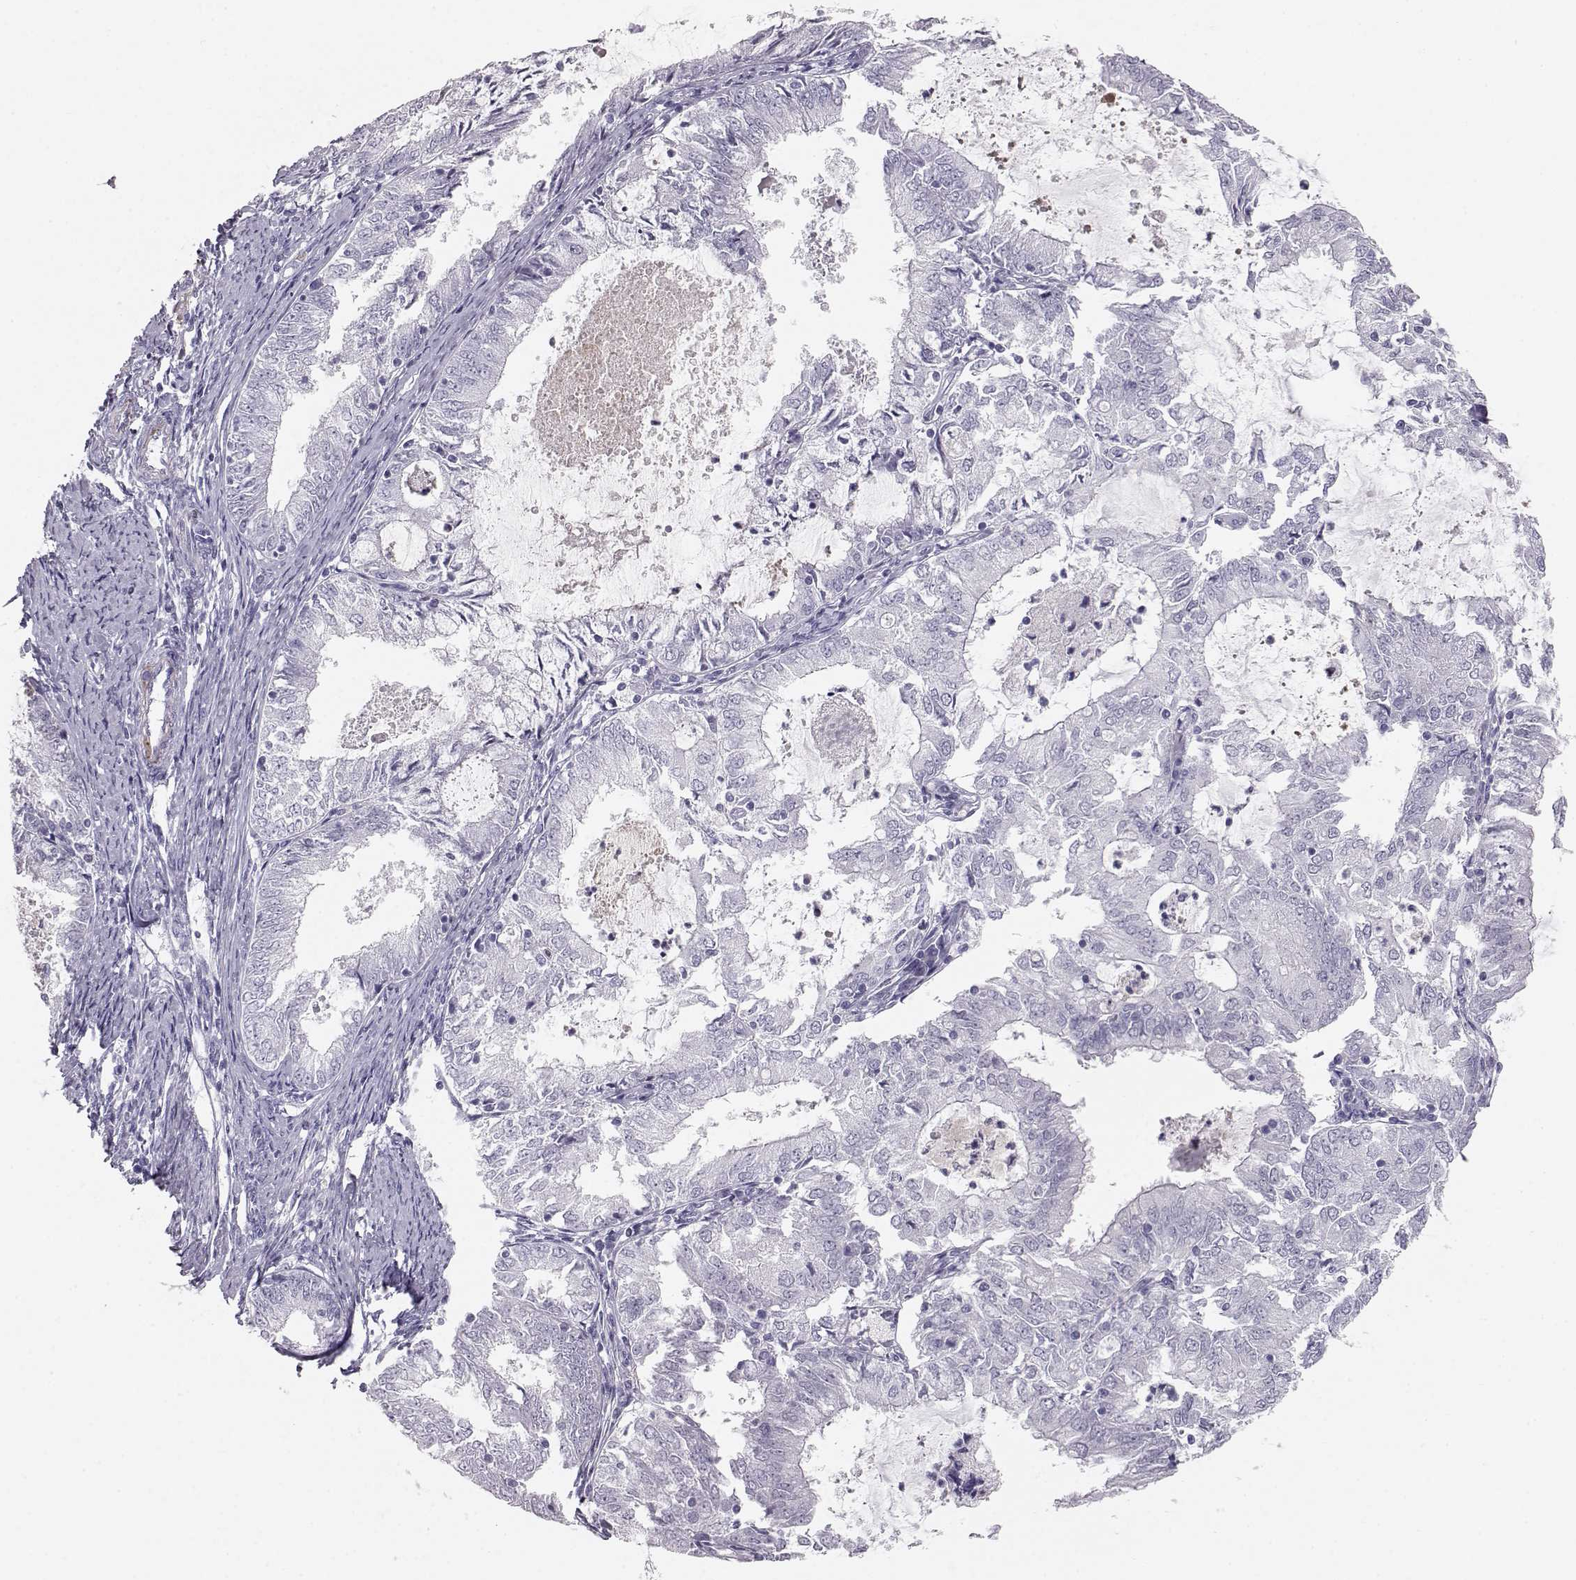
{"staining": {"intensity": "negative", "quantity": "none", "location": "none"}, "tissue": "endometrial cancer", "cell_type": "Tumor cells", "image_type": "cancer", "snomed": [{"axis": "morphology", "description": "Adenocarcinoma, NOS"}, {"axis": "topography", "description": "Endometrium"}], "caption": "Histopathology image shows no protein staining in tumor cells of endometrial adenocarcinoma tissue.", "gene": "KRTAP16-1", "patient": {"sex": "female", "age": 57}}